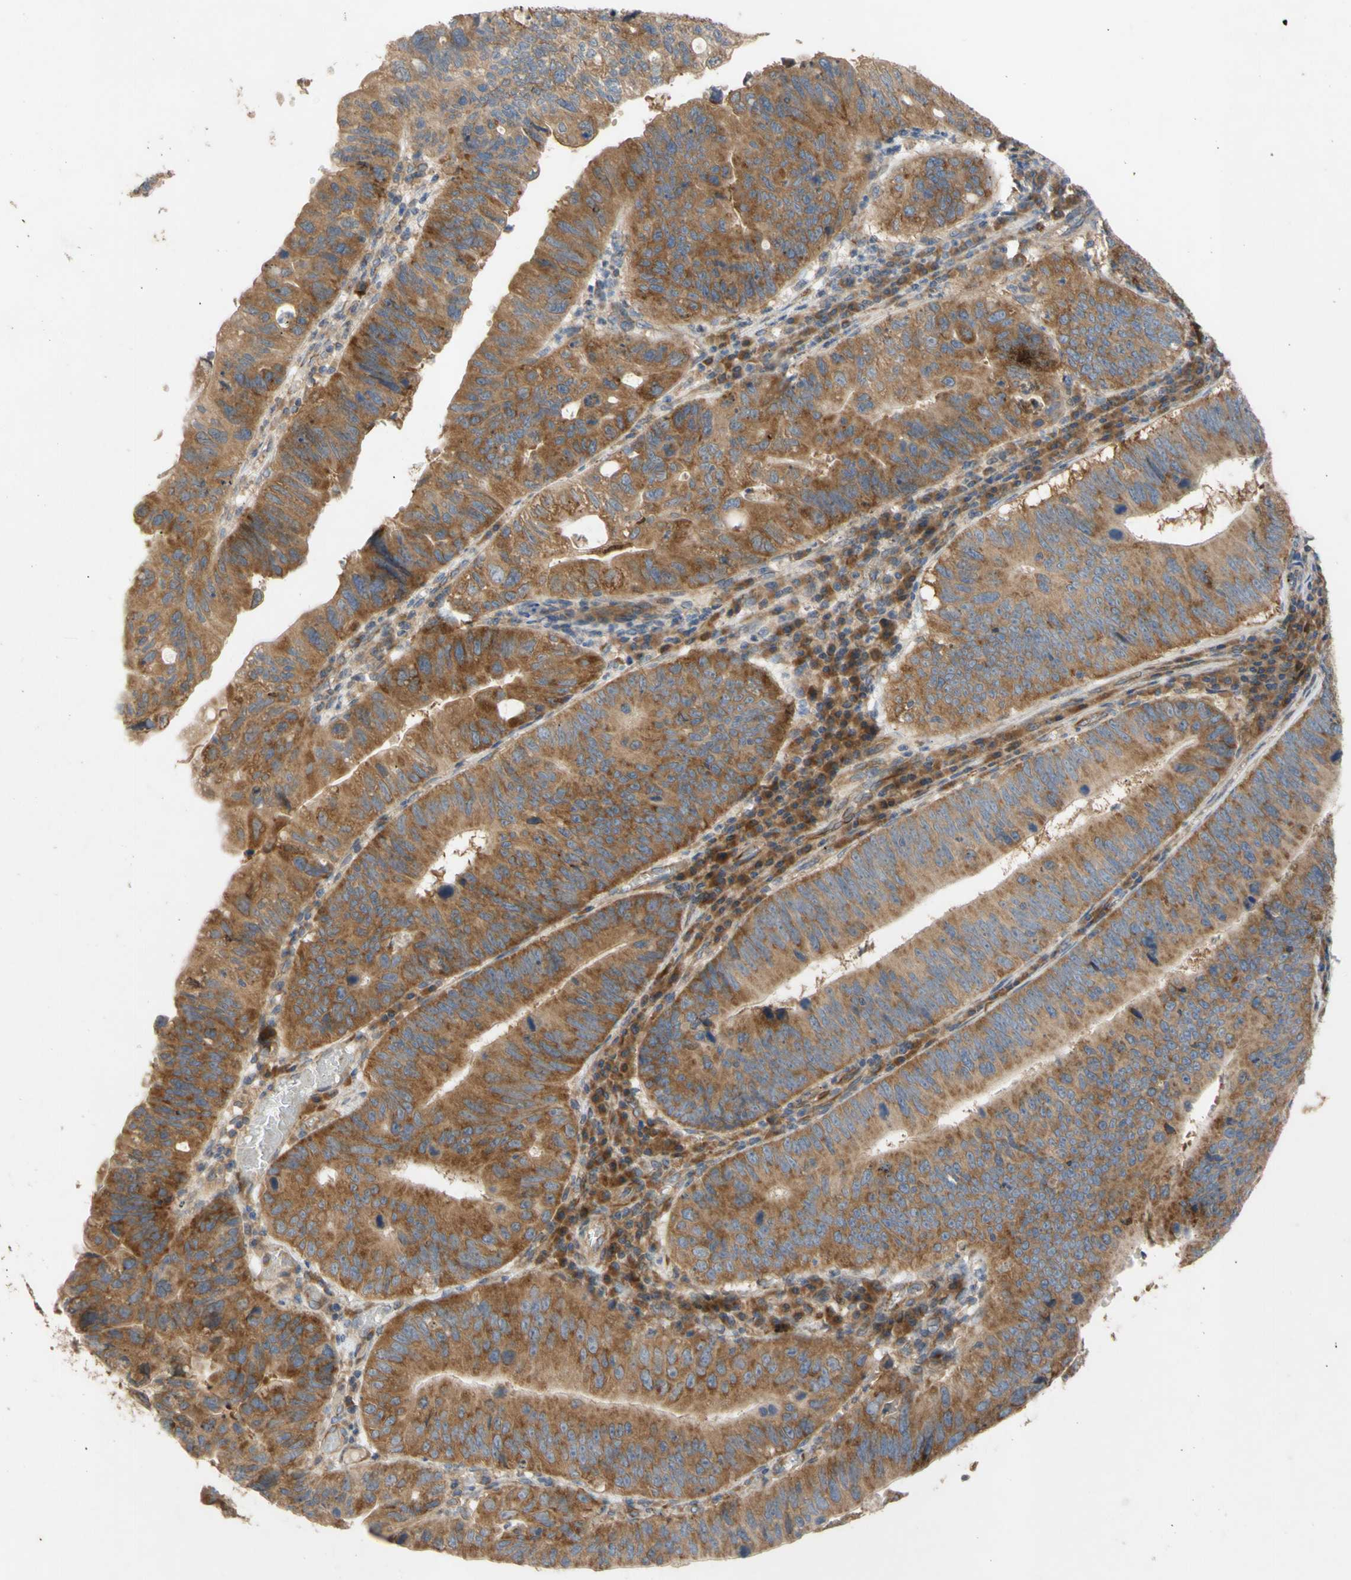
{"staining": {"intensity": "strong", "quantity": ">75%", "location": "cytoplasmic/membranous"}, "tissue": "stomach cancer", "cell_type": "Tumor cells", "image_type": "cancer", "snomed": [{"axis": "morphology", "description": "Adenocarcinoma, NOS"}, {"axis": "topography", "description": "Stomach"}], "caption": "There is high levels of strong cytoplasmic/membranous staining in tumor cells of stomach cancer (adenocarcinoma), as demonstrated by immunohistochemical staining (brown color).", "gene": "EIF2S3", "patient": {"sex": "male", "age": 59}}